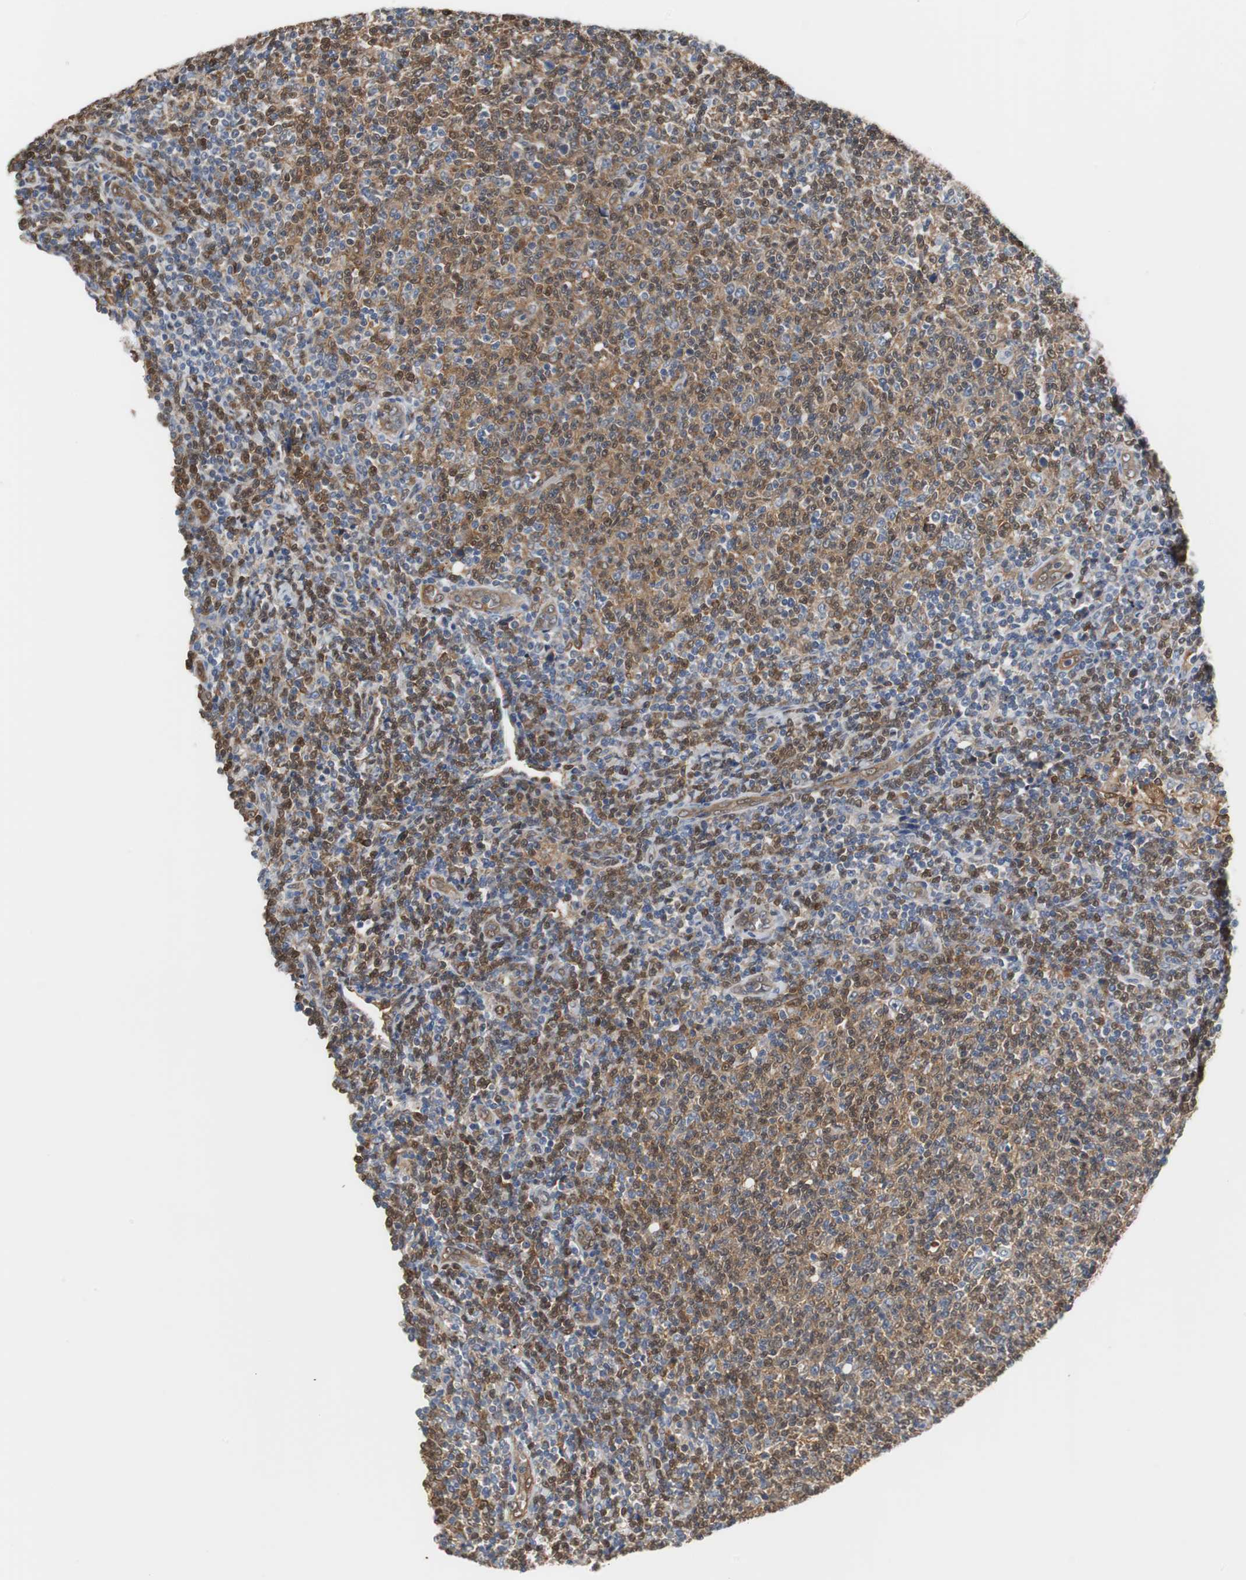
{"staining": {"intensity": "moderate", "quantity": ">75%", "location": "cytoplasmic/membranous"}, "tissue": "lymphoma", "cell_type": "Tumor cells", "image_type": "cancer", "snomed": [{"axis": "morphology", "description": "Malignant lymphoma, non-Hodgkin's type, Low grade"}, {"axis": "topography", "description": "Lymph node"}], "caption": "Tumor cells display medium levels of moderate cytoplasmic/membranous staining in about >75% of cells in malignant lymphoma, non-Hodgkin's type (low-grade).", "gene": "ANXA4", "patient": {"sex": "male", "age": 66}}